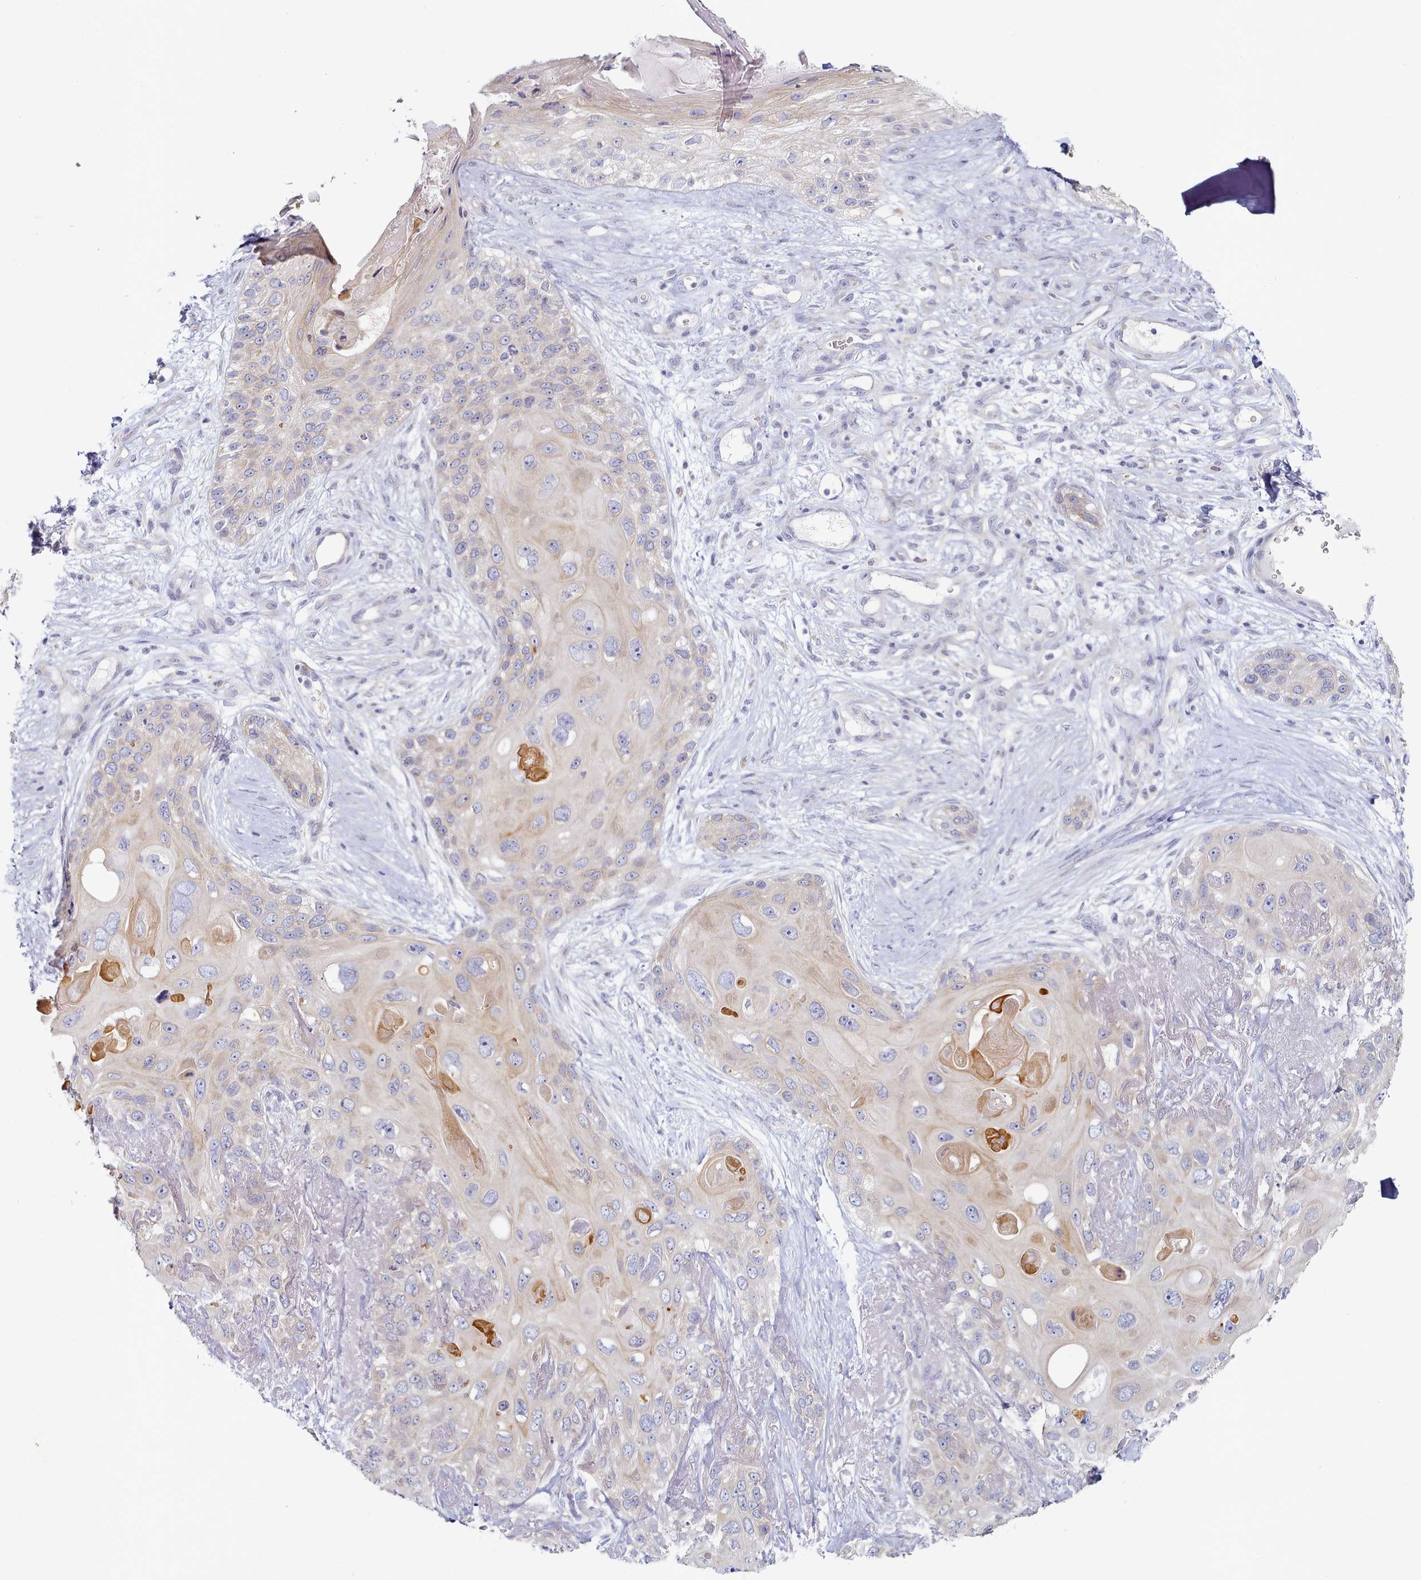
{"staining": {"intensity": "weak", "quantity": "<25%", "location": "cytoplasmic/membranous"}, "tissue": "skin cancer", "cell_type": "Tumor cells", "image_type": "cancer", "snomed": [{"axis": "morphology", "description": "Normal tissue, NOS"}, {"axis": "morphology", "description": "Squamous cell carcinoma, NOS"}, {"axis": "topography", "description": "Skin"}], "caption": "IHC image of human skin cancer stained for a protein (brown), which reveals no expression in tumor cells.", "gene": "TYW1B", "patient": {"sex": "male", "age": 72}}